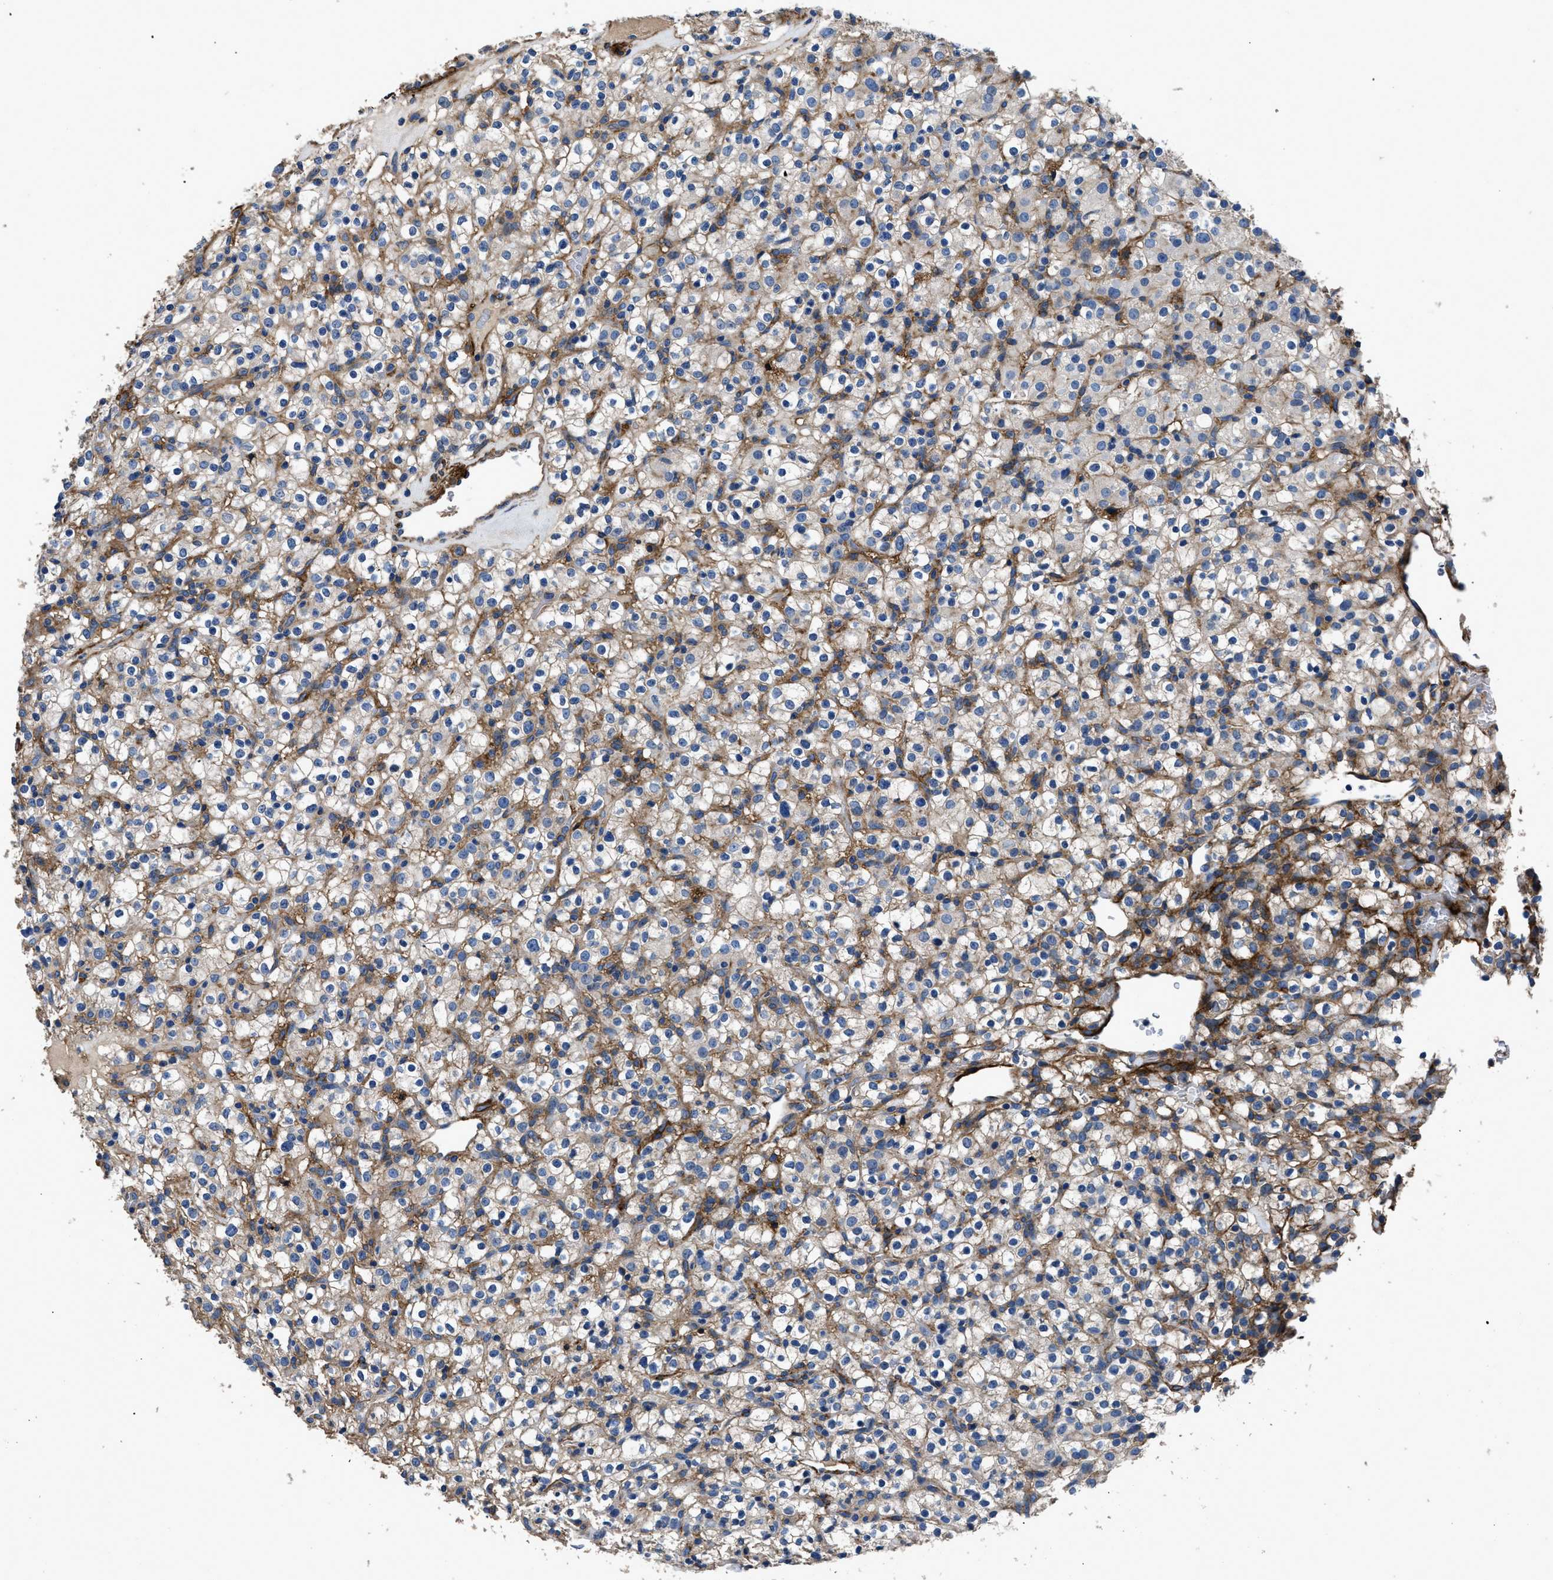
{"staining": {"intensity": "negative", "quantity": "none", "location": "none"}, "tissue": "renal cancer", "cell_type": "Tumor cells", "image_type": "cancer", "snomed": [{"axis": "morphology", "description": "Normal tissue, NOS"}, {"axis": "morphology", "description": "Adenocarcinoma, NOS"}, {"axis": "topography", "description": "Kidney"}], "caption": "Renal cancer was stained to show a protein in brown. There is no significant expression in tumor cells. (Brightfield microscopy of DAB immunohistochemistry (IHC) at high magnification).", "gene": "CD276", "patient": {"sex": "female", "age": 72}}